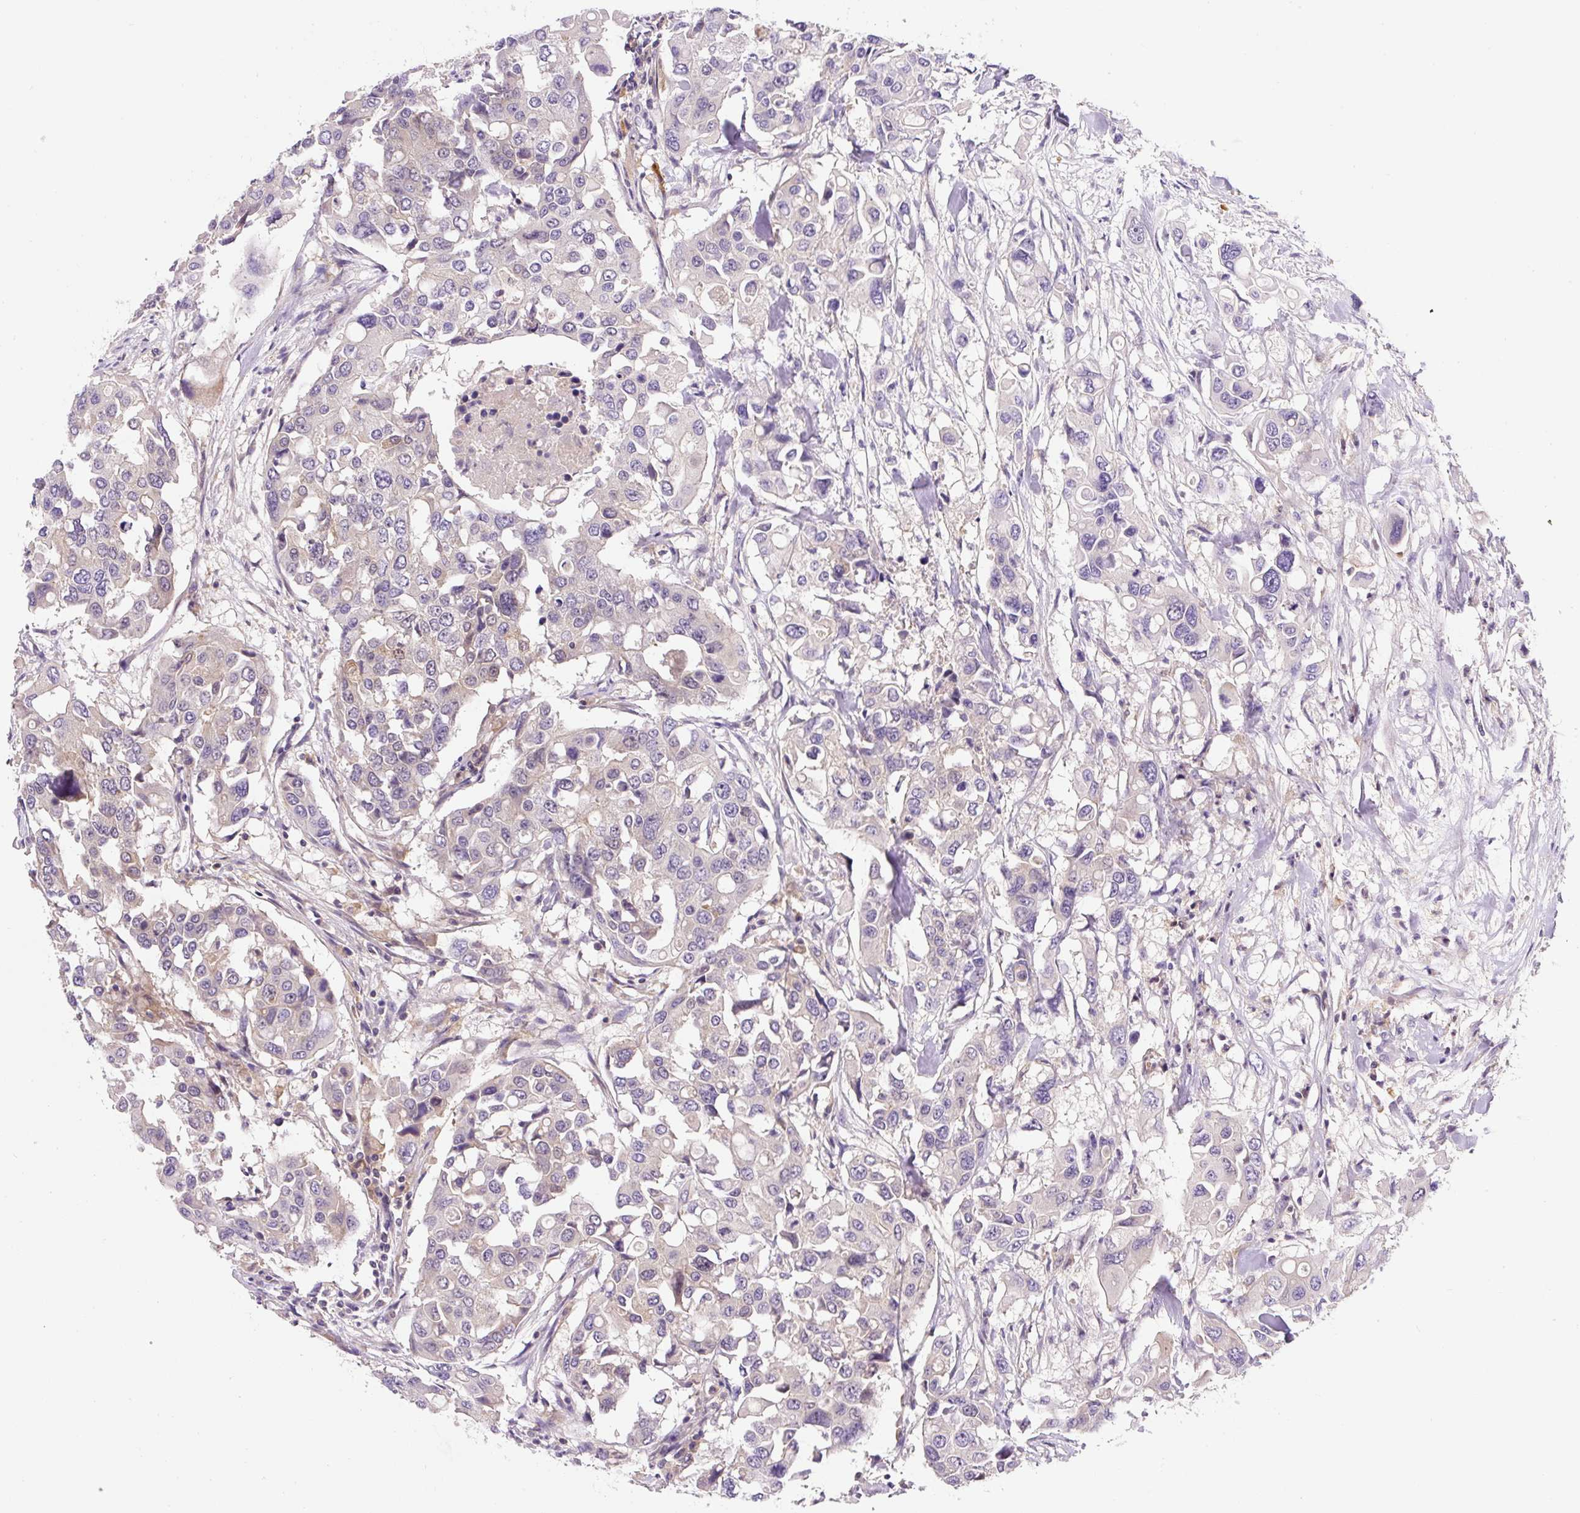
{"staining": {"intensity": "negative", "quantity": "none", "location": "none"}, "tissue": "colorectal cancer", "cell_type": "Tumor cells", "image_type": "cancer", "snomed": [{"axis": "morphology", "description": "Adenocarcinoma, NOS"}, {"axis": "topography", "description": "Colon"}], "caption": "This is a photomicrograph of immunohistochemistry staining of colorectal cancer, which shows no expression in tumor cells.", "gene": "CCDC28A", "patient": {"sex": "male", "age": 77}}